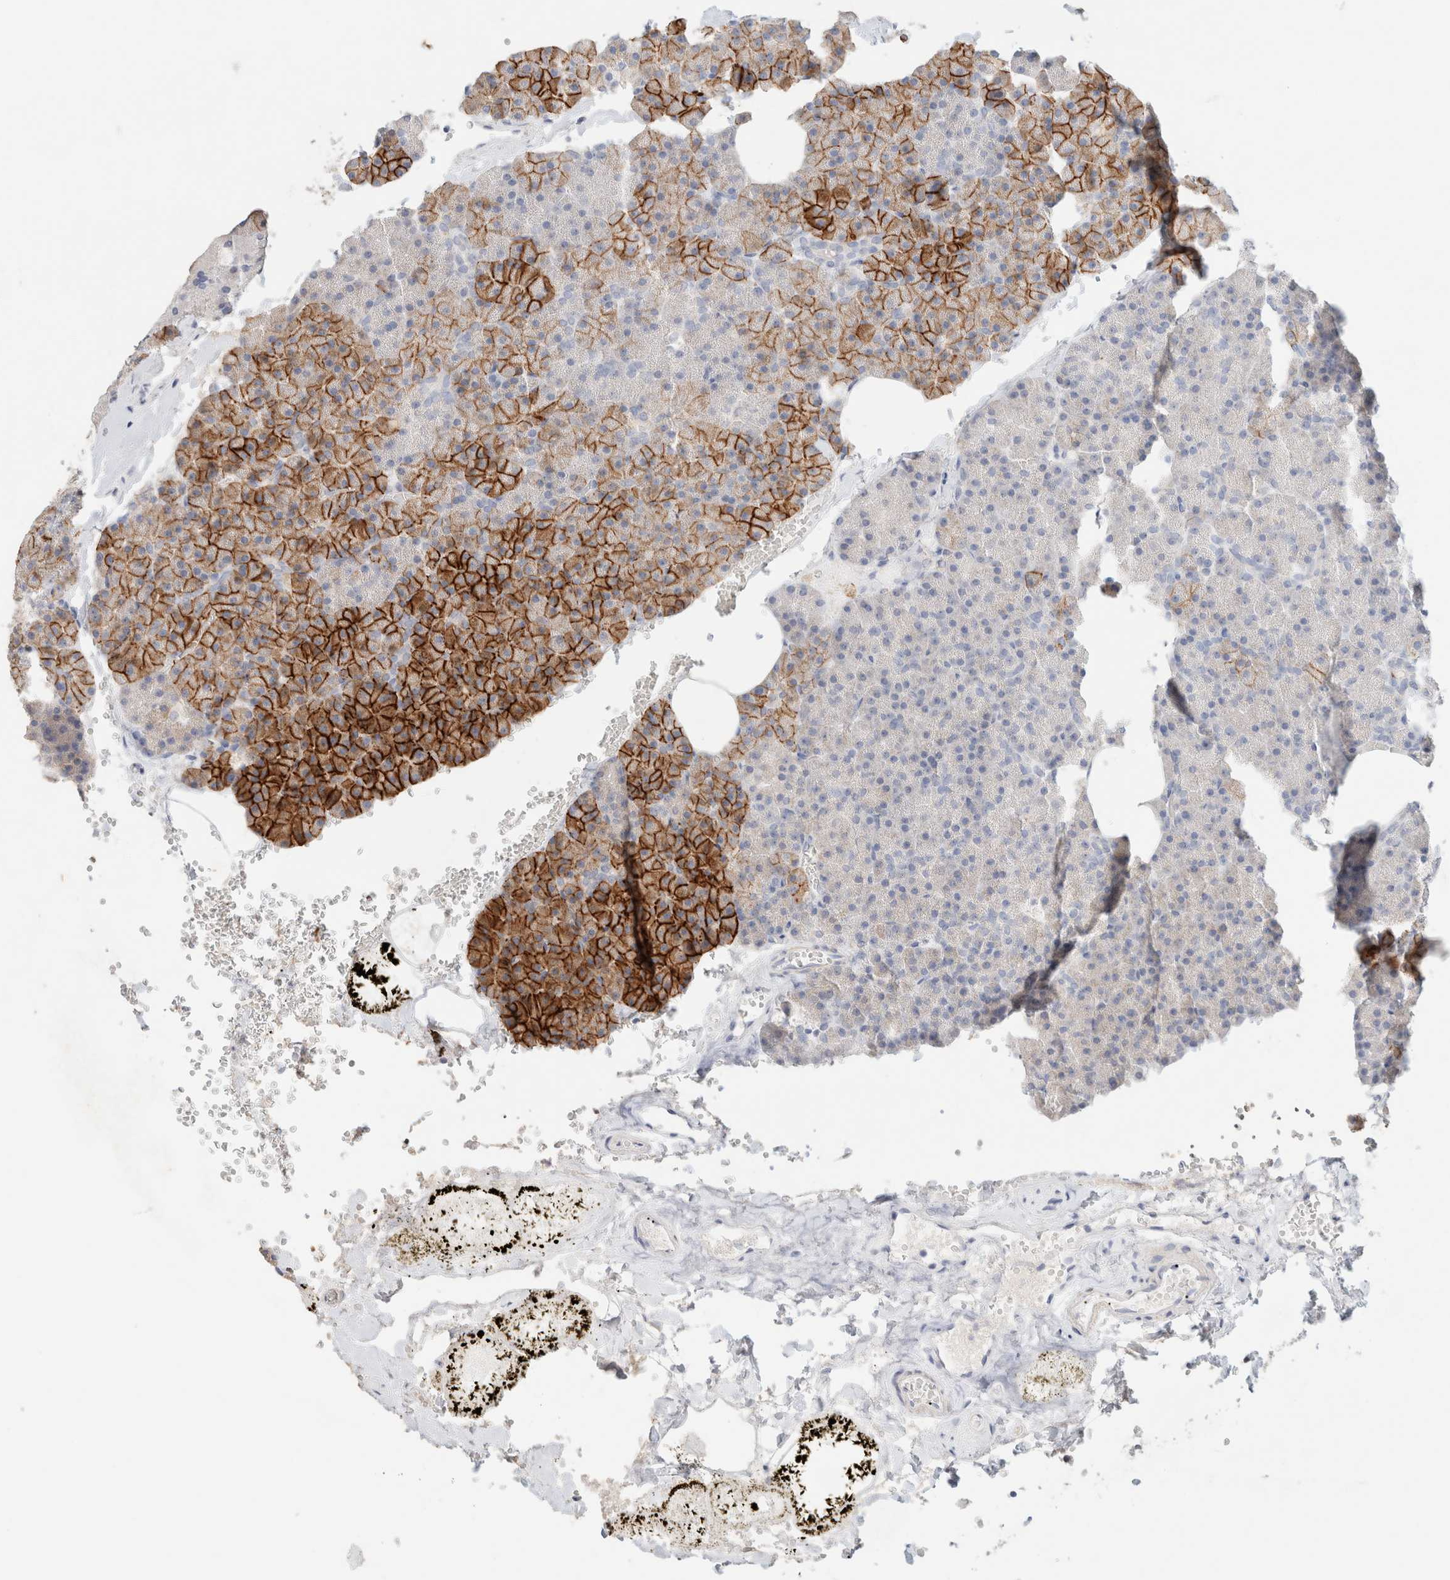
{"staining": {"intensity": "strong", "quantity": "25%-75%", "location": "cytoplasmic/membranous"}, "tissue": "pancreas", "cell_type": "Exocrine glandular cells", "image_type": "normal", "snomed": [{"axis": "morphology", "description": "Normal tissue, NOS"}, {"axis": "morphology", "description": "Carcinoid, malignant, NOS"}, {"axis": "topography", "description": "Pancreas"}], "caption": "The immunohistochemical stain highlights strong cytoplasmic/membranous staining in exocrine glandular cells of unremarkable pancreas. Nuclei are stained in blue.", "gene": "CA12", "patient": {"sex": "female", "age": 35}}